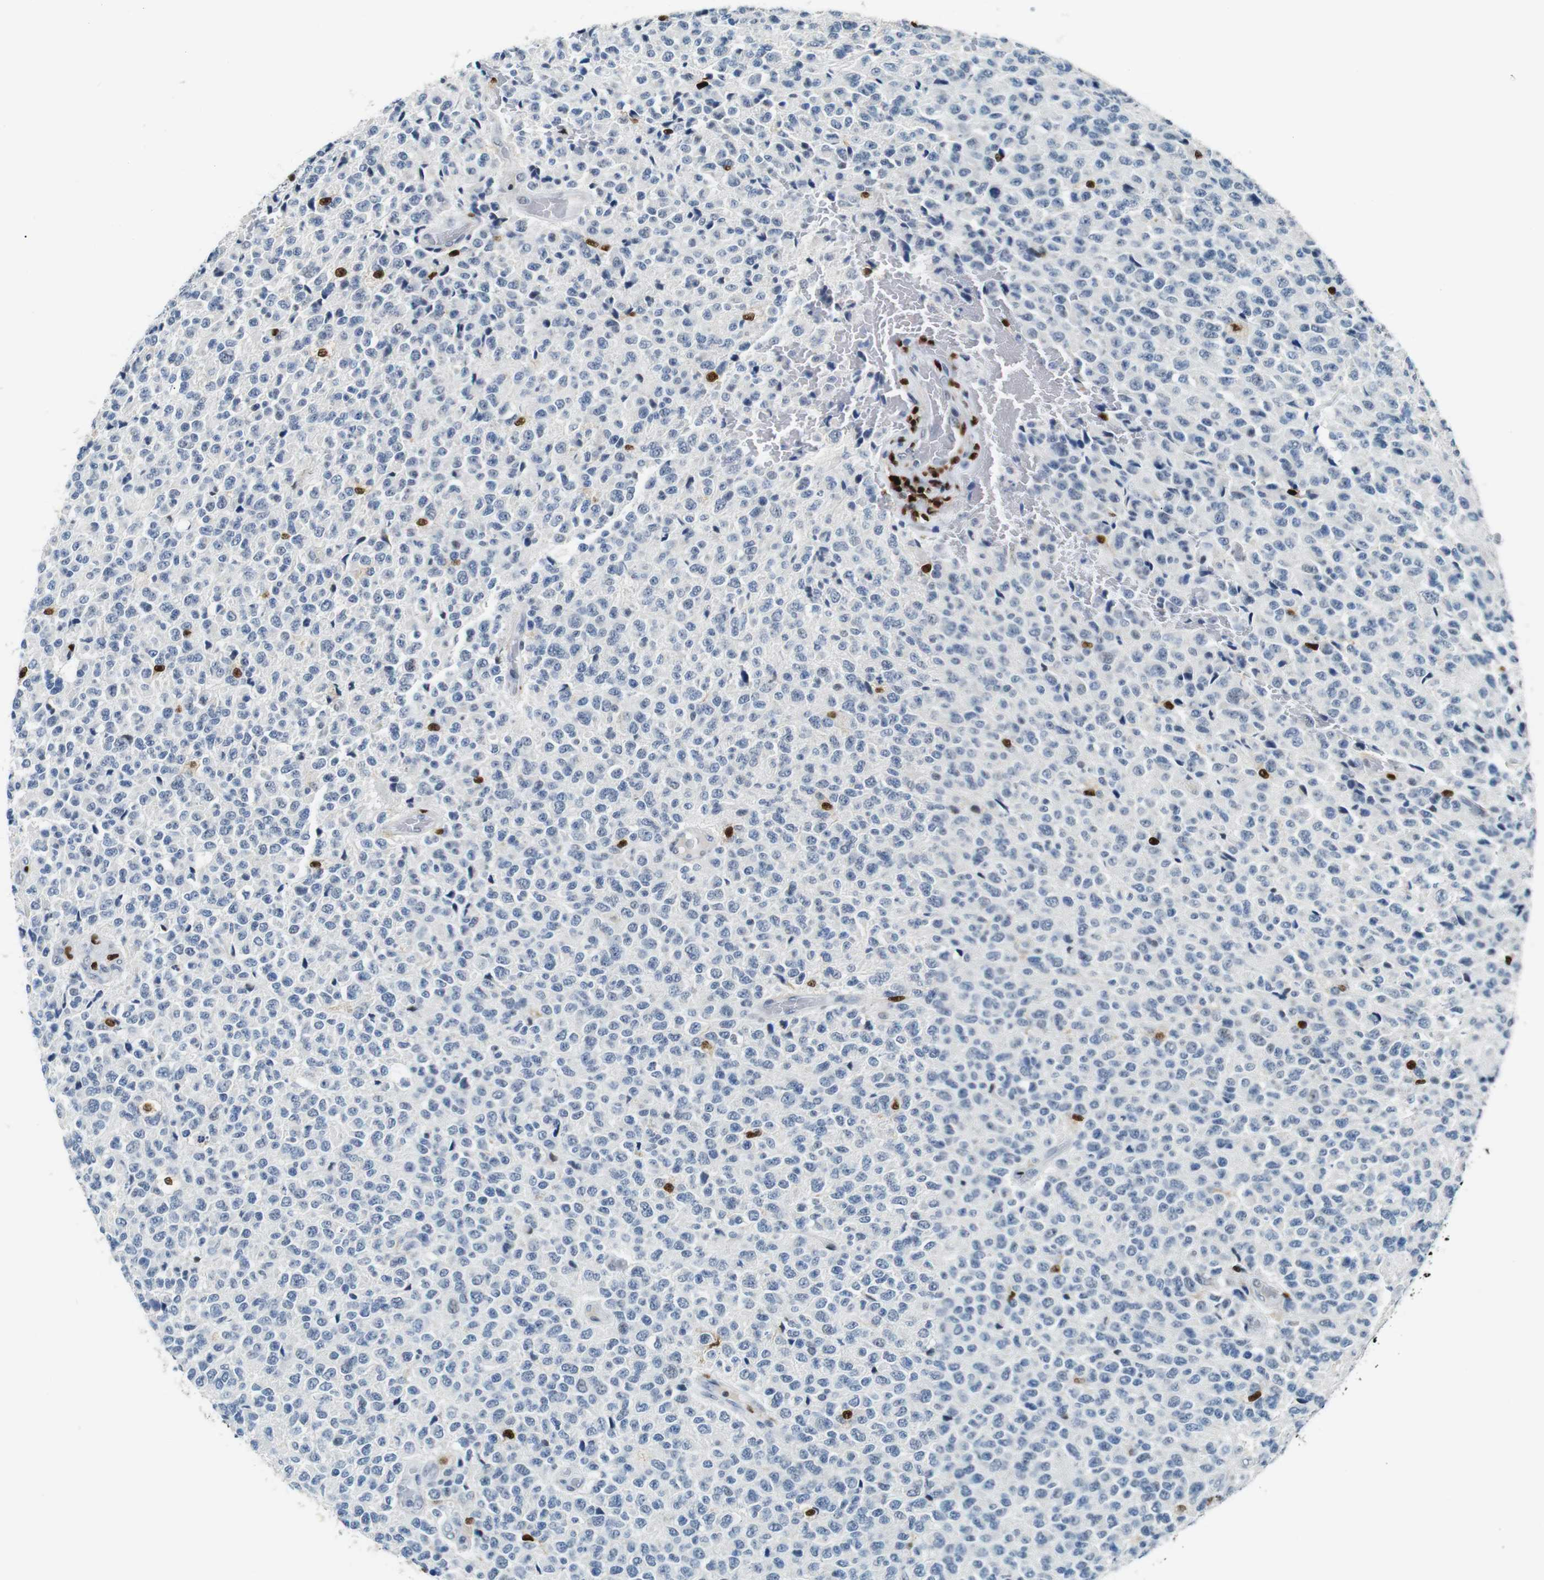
{"staining": {"intensity": "negative", "quantity": "none", "location": "none"}, "tissue": "glioma", "cell_type": "Tumor cells", "image_type": "cancer", "snomed": [{"axis": "morphology", "description": "Glioma, malignant, High grade"}, {"axis": "topography", "description": "pancreas cauda"}], "caption": "Image shows no significant protein positivity in tumor cells of glioma.", "gene": "IRF8", "patient": {"sex": "male", "age": 60}}